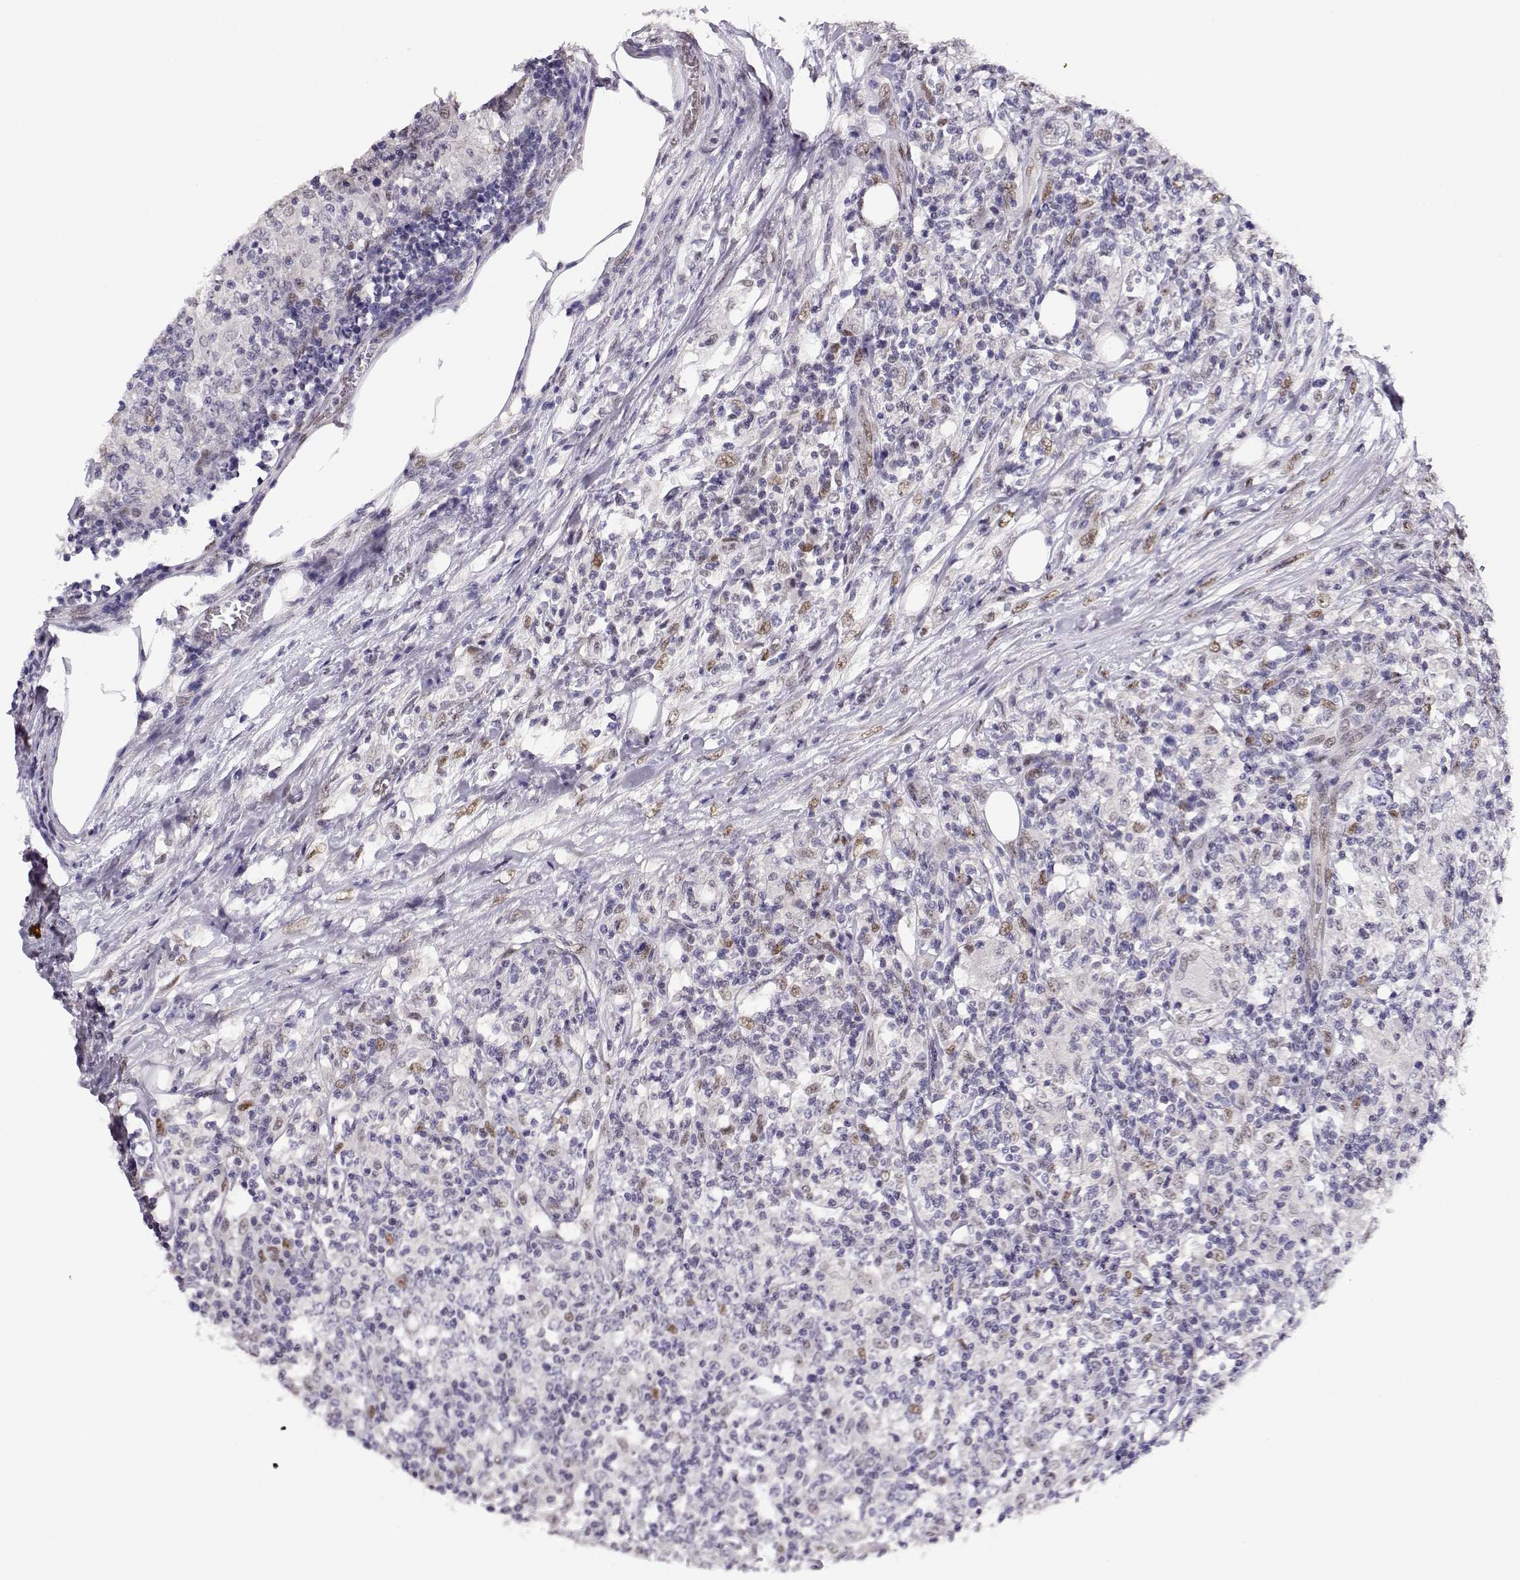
{"staining": {"intensity": "negative", "quantity": "none", "location": "none"}, "tissue": "lymphoma", "cell_type": "Tumor cells", "image_type": "cancer", "snomed": [{"axis": "morphology", "description": "Malignant lymphoma, non-Hodgkin's type, High grade"}, {"axis": "topography", "description": "Lymph node"}], "caption": "A high-resolution histopathology image shows IHC staining of malignant lymphoma, non-Hodgkin's type (high-grade), which exhibits no significant expression in tumor cells. Brightfield microscopy of immunohistochemistry stained with DAB (brown) and hematoxylin (blue), captured at high magnification.", "gene": "POLI", "patient": {"sex": "female", "age": 84}}